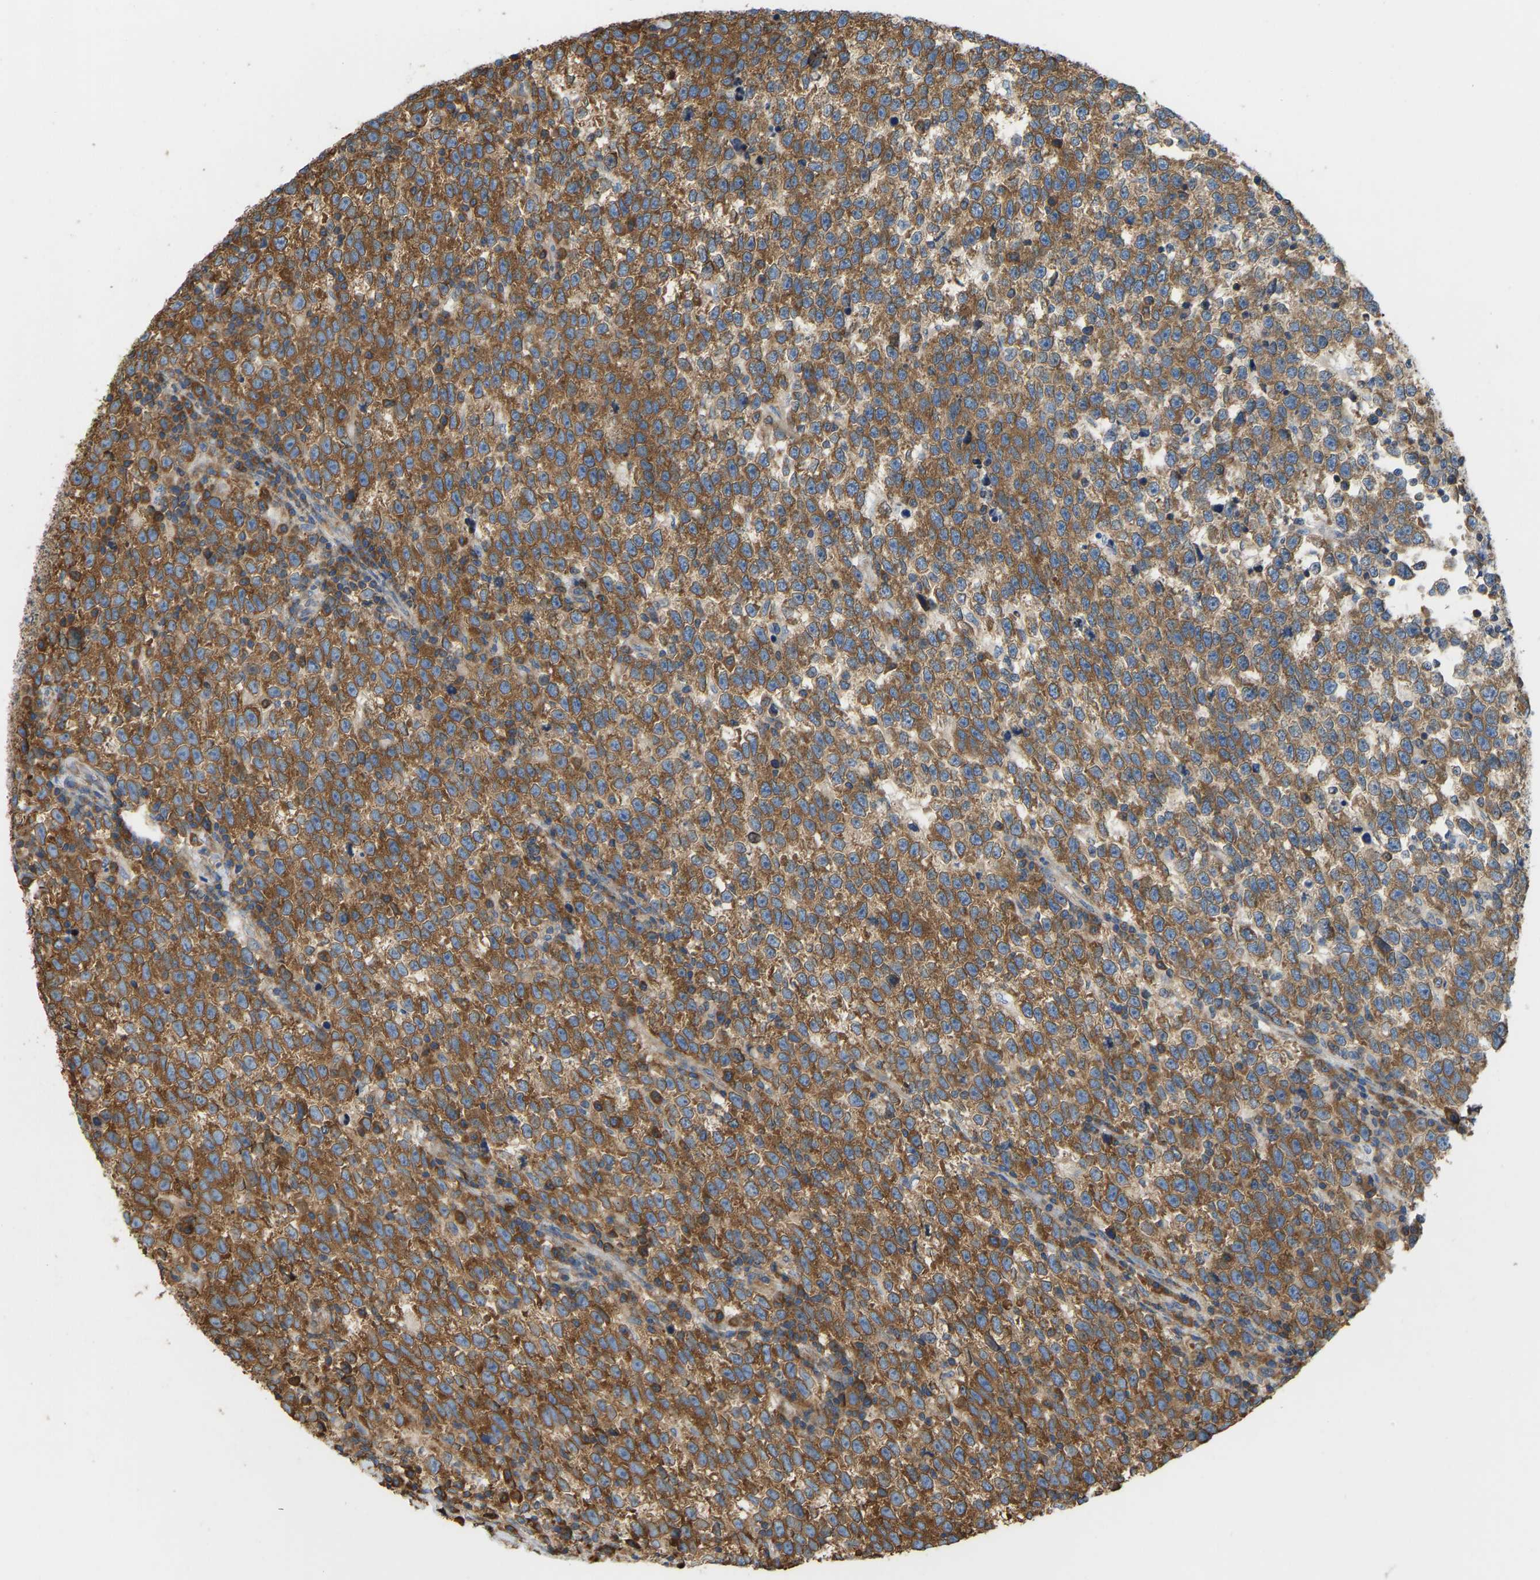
{"staining": {"intensity": "moderate", "quantity": ">75%", "location": "cytoplasmic/membranous"}, "tissue": "testis cancer", "cell_type": "Tumor cells", "image_type": "cancer", "snomed": [{"axis": "morphology", "description": "Normal tissue, NOS"}, {"axis": "morphology", "description": "Seminoma, NOS"}, {"axis": "topography", "description": "Testis"}], "caption": "Seminoma (testis) stained with a protein marker demonstrates moderate staining in tumor cells.", "gene": "RPS6KB2", "patient": {"sex": "male", "age": 43}}